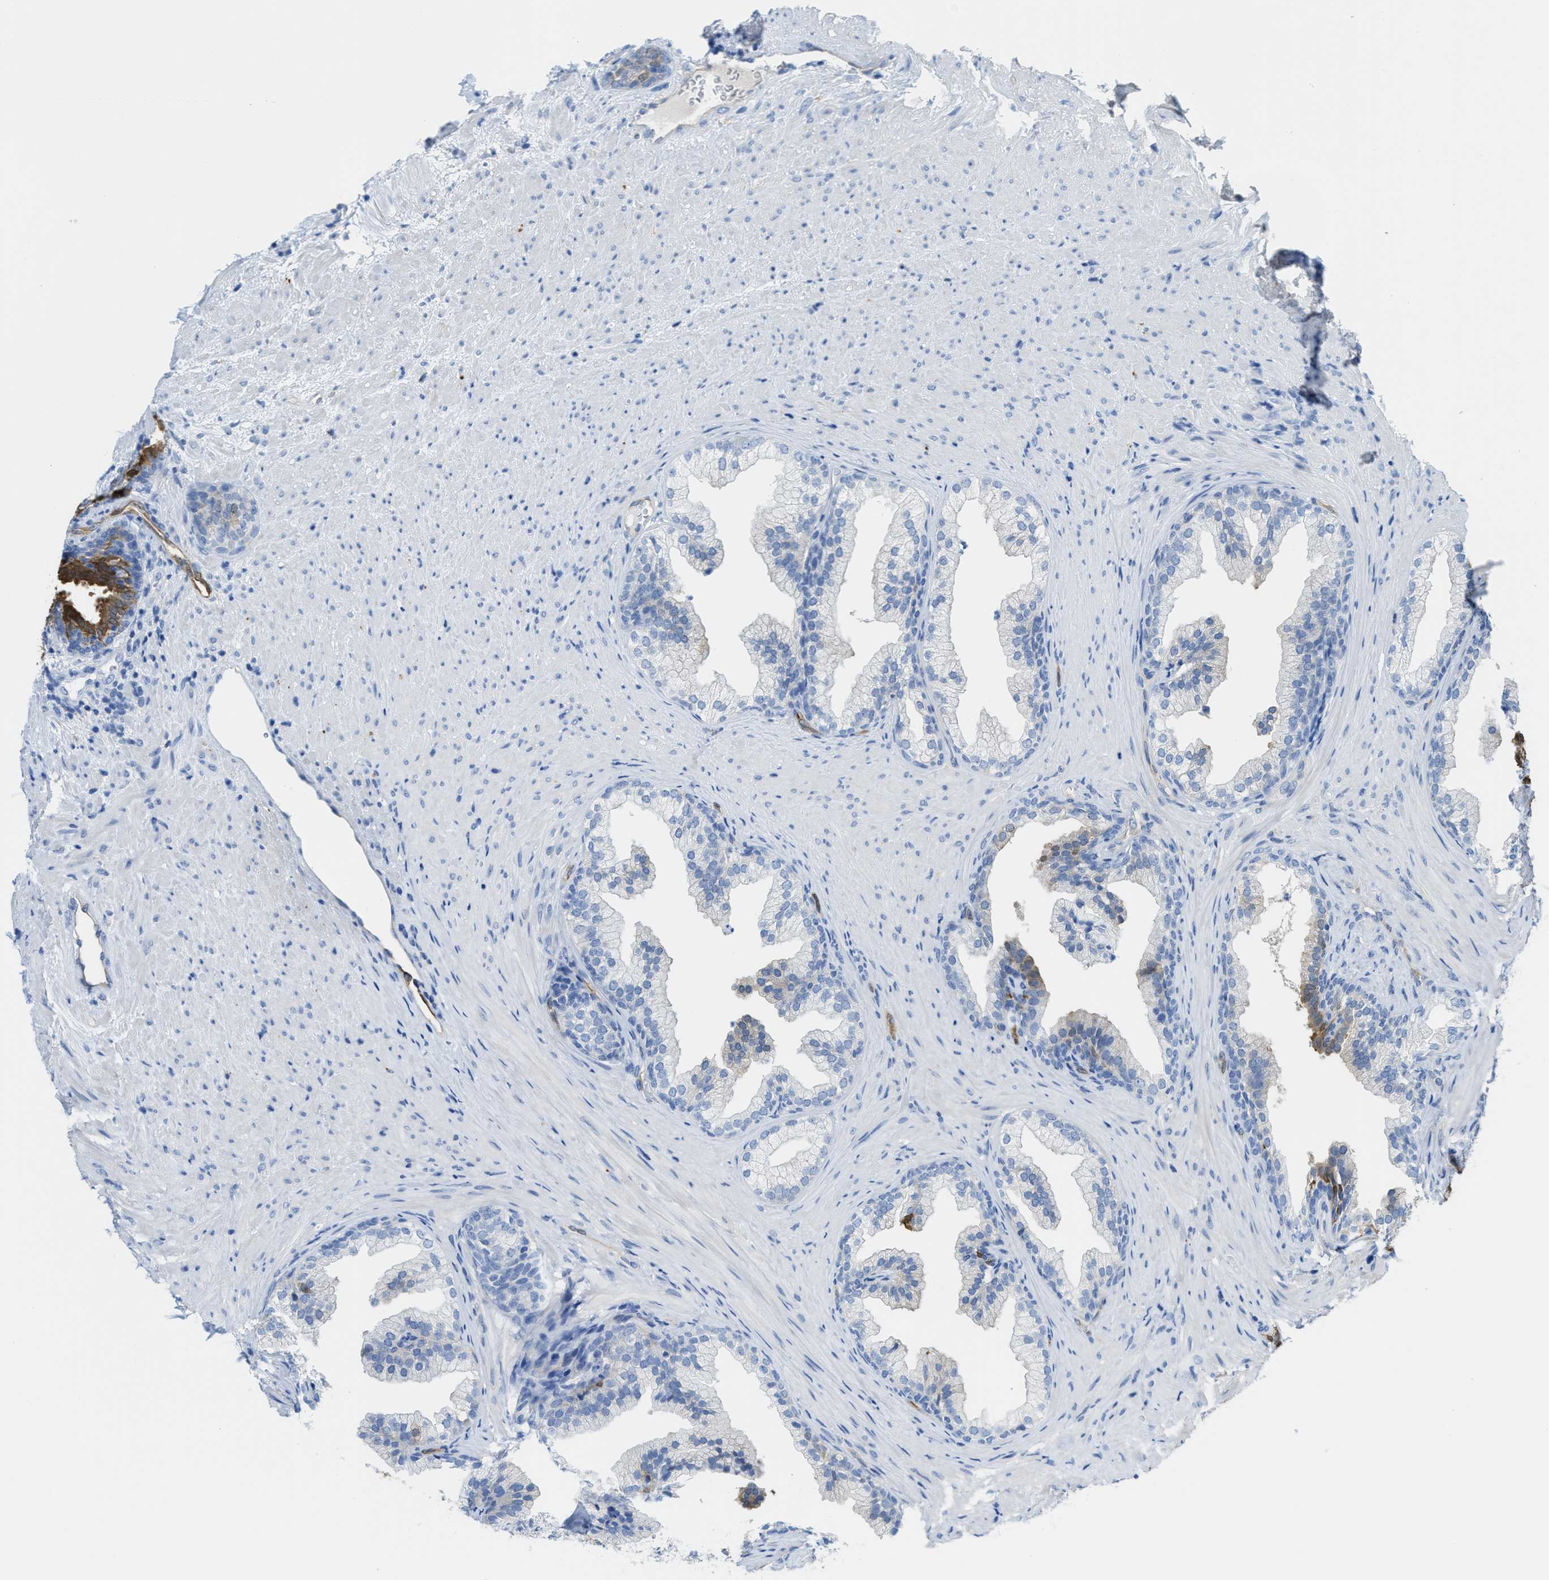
{"staining": {"intensity": "moderate", "quantity": "<25%", "location": "cytoplasmic/membranous"}, "tissue": "prostate", "cell_type": "Glandular cells", "image_type": "normal", "snomed": [{"axis": "morphology", "description": "Normal tissue, NOS"}, {"axis": "topography", "description": "Prostate"}], "caption": "This is an image of immunohistochemistry (IHC) staining of benign prostate, which shows moderate positivity in the cytoplasmic/membranous of glandular cells.", "gene": "ASS1", "patient": {"sex": "male", "age": 76}}